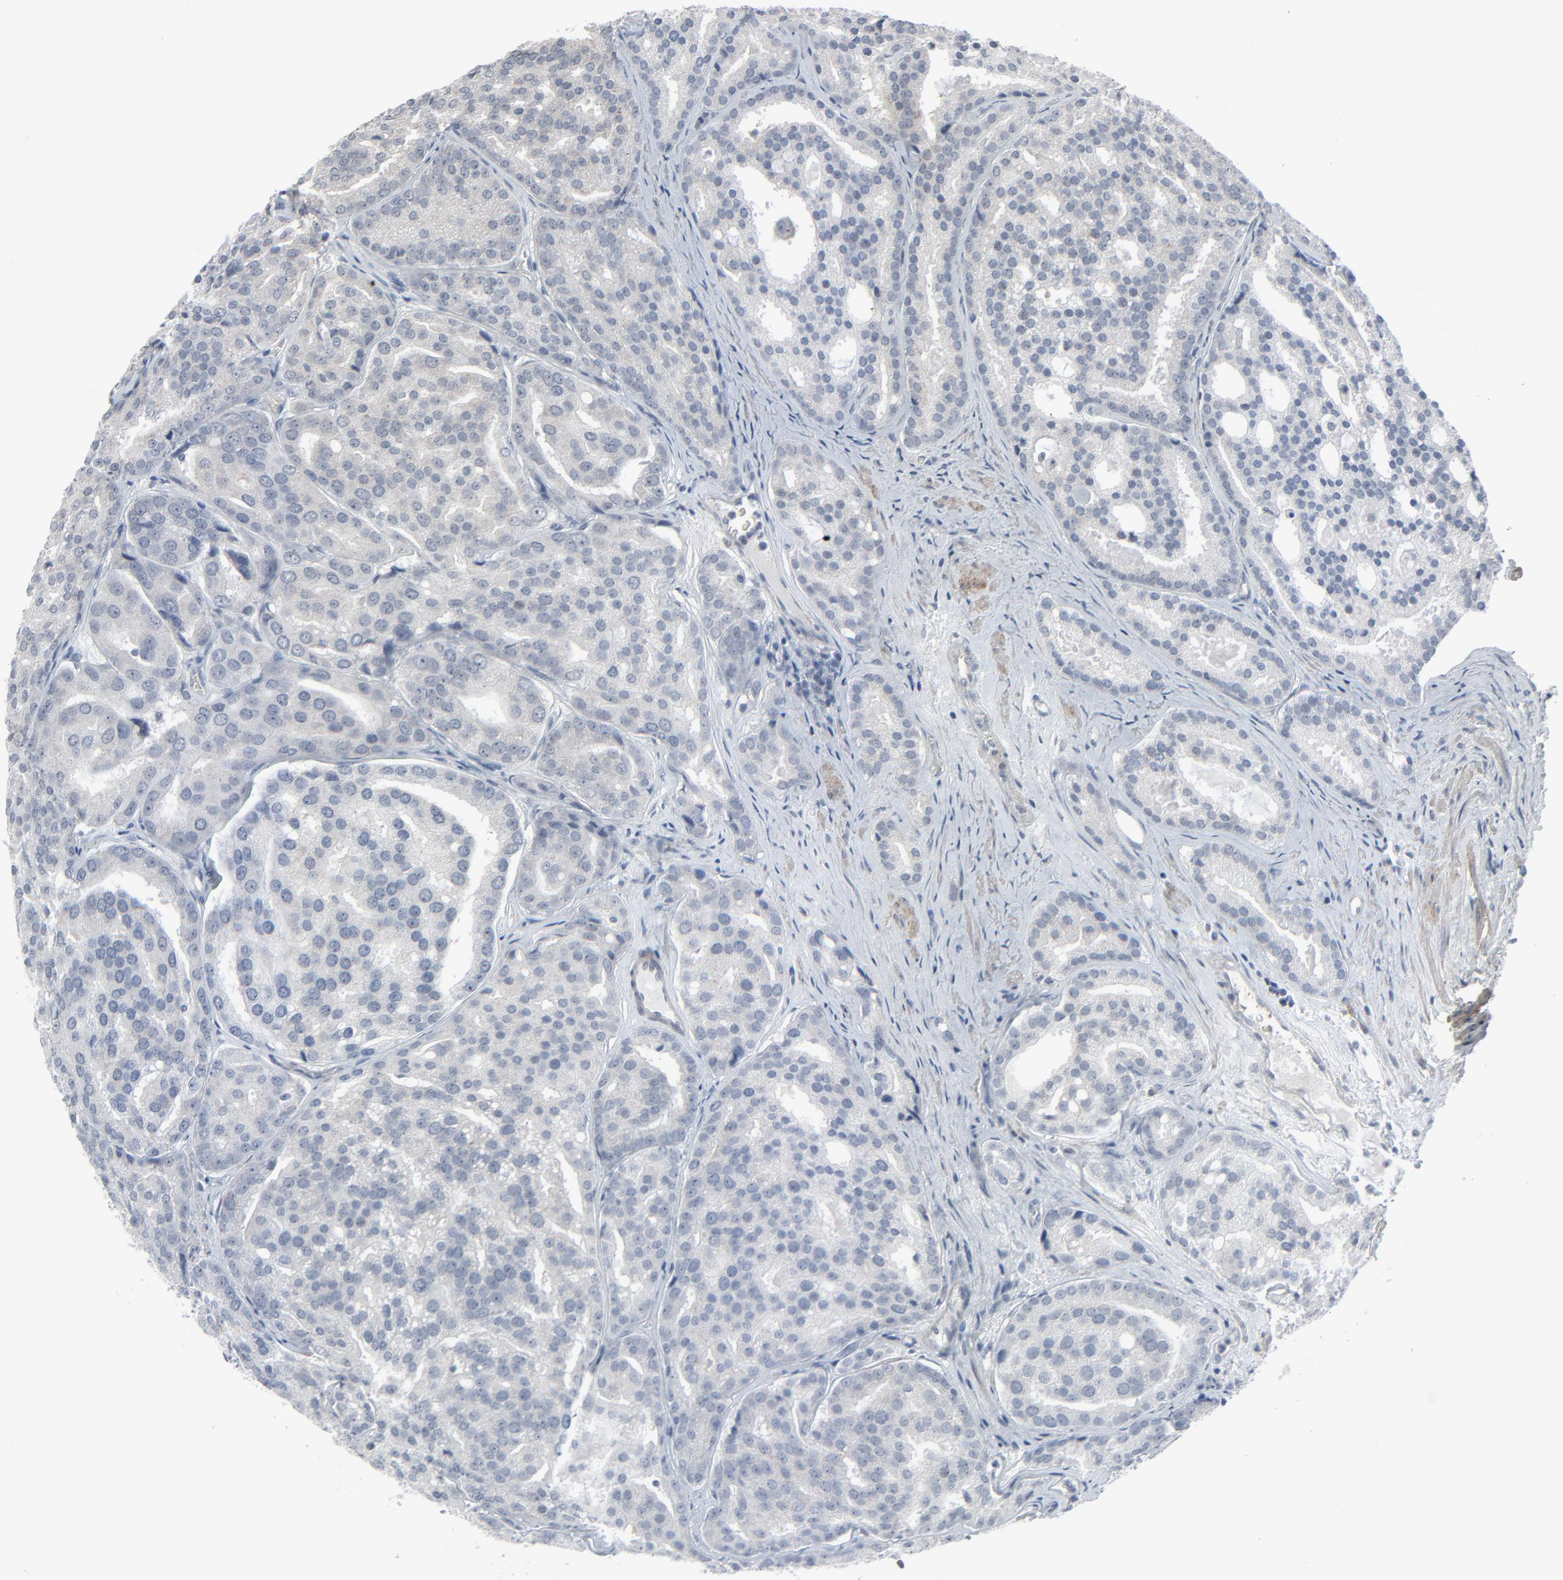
{"staining": {"intensity": "negative", "quantity": "none", "location": "none"}, "tissue": "prostate cancer", "cell_type": "Tumor cells", "image_type": "cancer", "snomed": [{"axis": "morphology", "description": "Adenocarcinoma, High grade"}, {"axis": "topography", "description": "Prostate"}], "caption": "This photomicrograph is of prostate high-grade adenocarcinoma stained with immunohistochemistry to label a protein in brown with the nuclei are counter-stained blue. There is no expression in tumor cells. Brightfield microscopy of immunohistochemistry stained with DAB (3,3'-diaminobenzidine) (brown) and hematoxylin (blue), captured at high magnification.", "gene": "NEUROD1", "patient": {"sex": "male", "age": 64}}